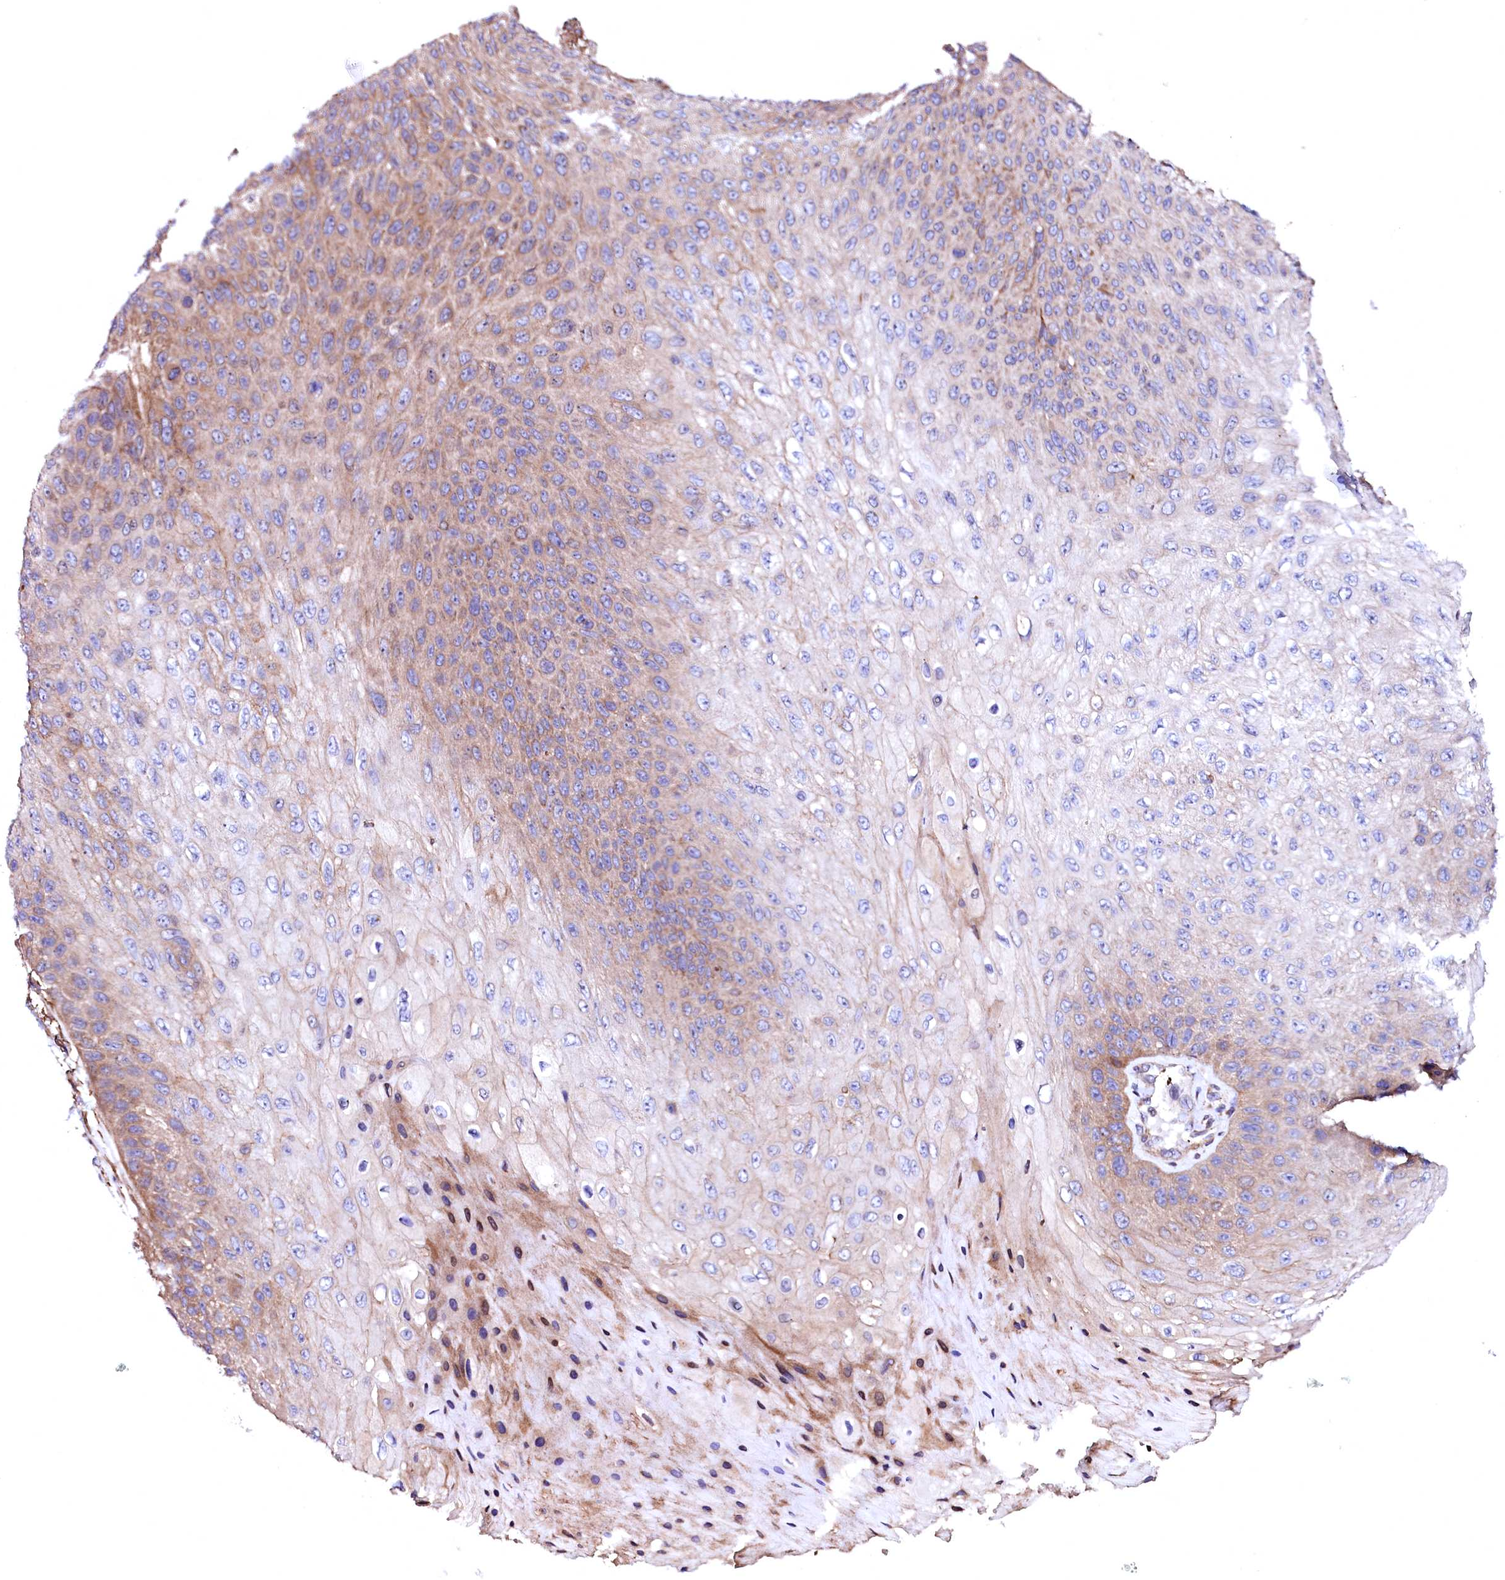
{"staining": {"intensity": "moderate", "quantity": "25%-75%", "location": "cytoplasmic/membranous"}, "tissue": "skin cancer", "cell_type": "Tumor cells", "image_type": "cancer", "snomed": [{"axis": "morphology", "description": "Squamous cell carcinoma, NOS"}, {"axis": "topography", "description": "Skin"}], "caption": "Moderate cytoplasmic/membranous expression for a protein is identified in approximately 25%-75% of tumor cells of skin squamous cell carcinoma using immunohistochemistry.", "gene": "GPR176", "patient": {"sex": "female", "age": 88}}